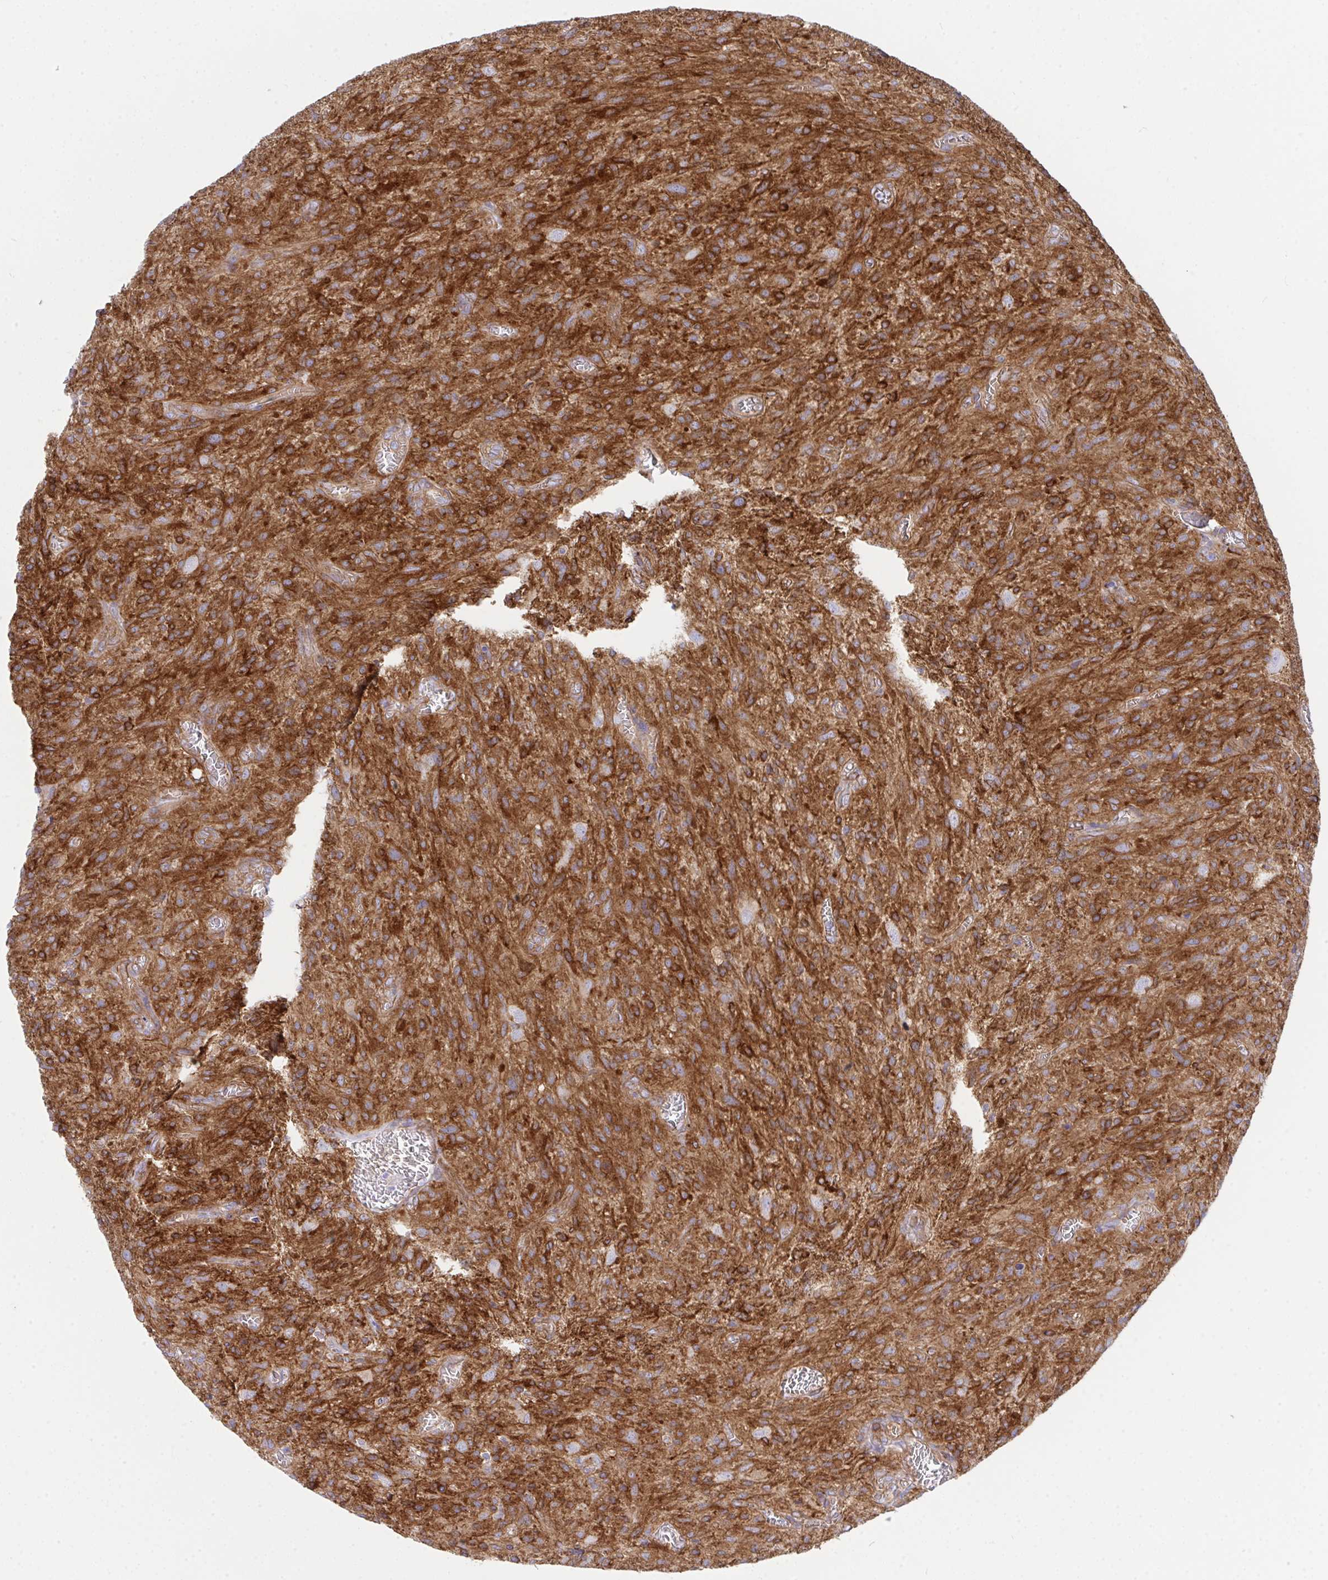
{"staining": {"intensity": "strong", "quantity": ">75%", "location": "cytoplasmic/membranous"}, "tissue": "glioma", "cell_type": "Tumor cells", "image_type": "cancer", "snomed": [{"axis": "morphology", "description": "Glioma, malignant, High grade"}, {"axis": "topography", "description": "Brain"}], "caption": "Tumor cells display high levels of strong cytoplasmic/membranous expression in about >75% of cells in human glioma. The staining was performed using DAB (3,3'-diaminobenzidine), with brown indicating positive protein expression. Nuclei are stained blue with hematoxylin.", "gene": "GAB1", "patient": {"sex": "male", "age": 75}}